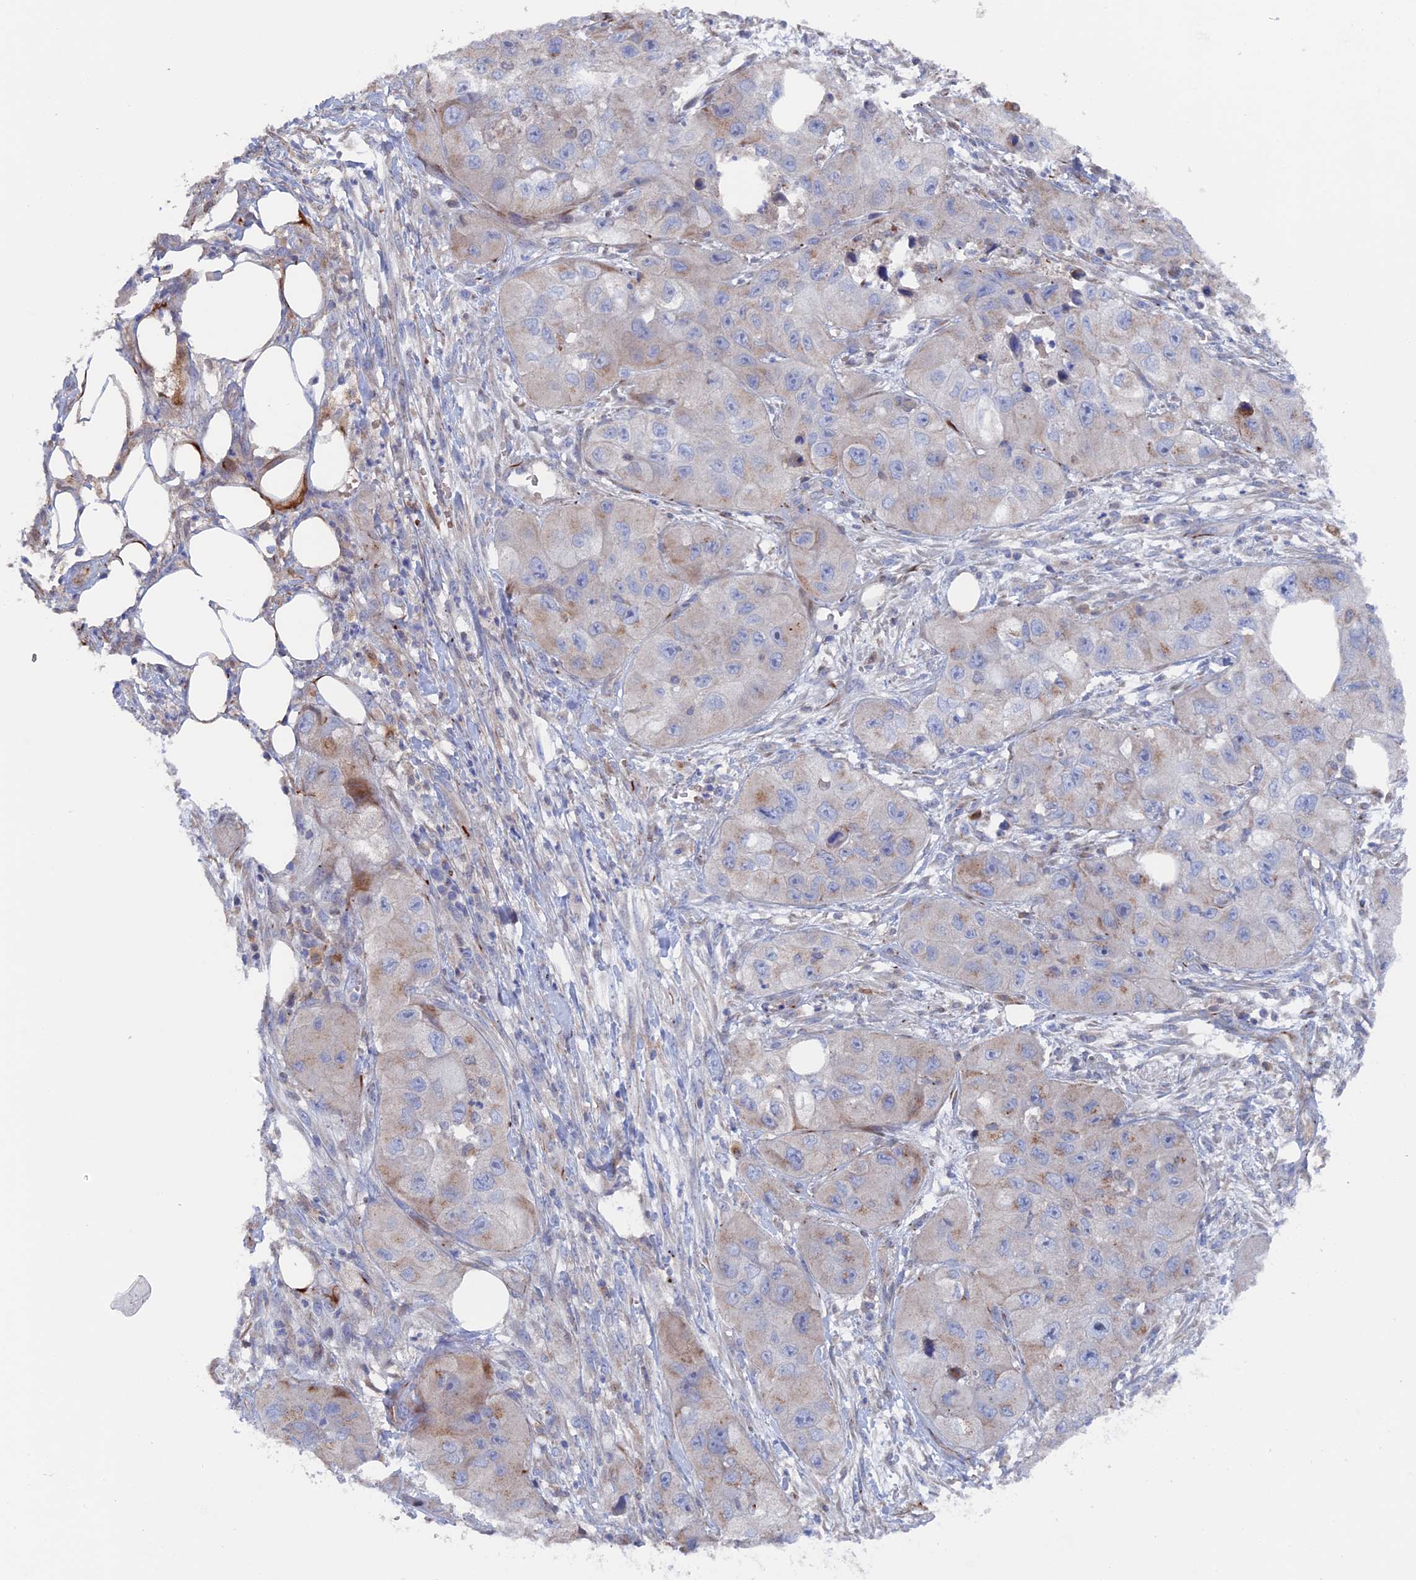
{"staining": {"intensity": "weak", "quantity": "<25%", "location": "cytoplasmic/membranous"}, "tissue": "skin cancer", "cell_type": "Tumor cells", "image_type": "cancer", "snomed": [{"axis": "morphology", "description": "Squamous cell carcinoma, NOS"}, {"axis": "topography", "description": "Skin"}, {"axis": "topography", "description": "Subcutis"}], "caption": "High magnification brightfield microscopy of skin squamous cell carcinoma stained with DAB (3,3'-diaminobenzidine) (brown) and counterstained with hematoxylin (blue): tumor cells show no significant staining.", "gene": "SMG9", "patient": {"sex": "male", "age": 73}}